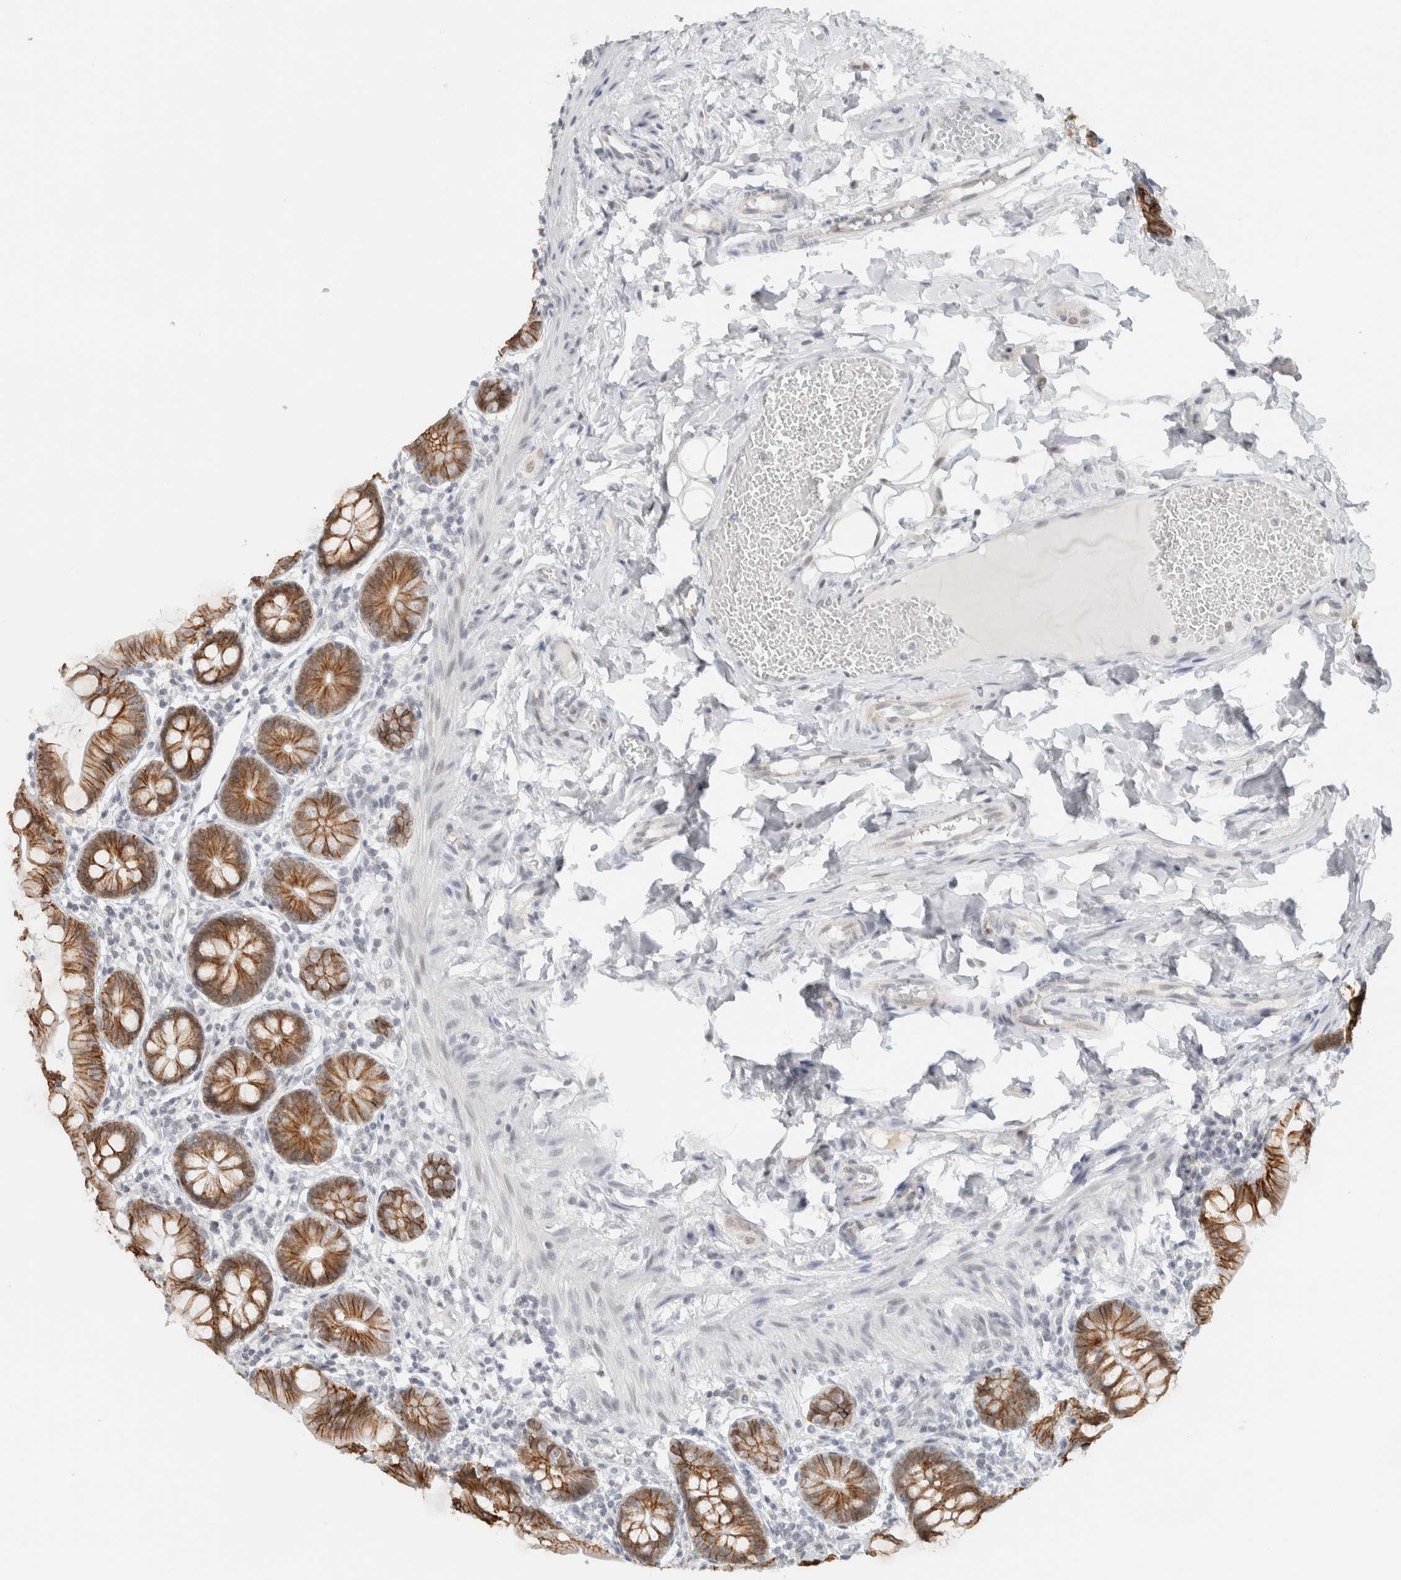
{"staining": {"intensity": "moderate", "quantity": ">75%", "location": "cytoplasmic/membranous"}, "tissue": "small intestine", "cell_type": "Glandular cells", "image_type": "normal", "snomed": [{"axis": "morphology", "description": "Normal tissue, NOS"}, {"axis": "topography", "description": "Small intestine"}], "caption": "Small intestine stained with DAB (3,3'-diaminobenzidine) immunohistochemistry (IHC) reveals medium levels of moderate cytoplasmic/membranous staining in about >75% of glandular cells.", "gene": "CDH17", "patient": {"sex": "male", "age": 7}}